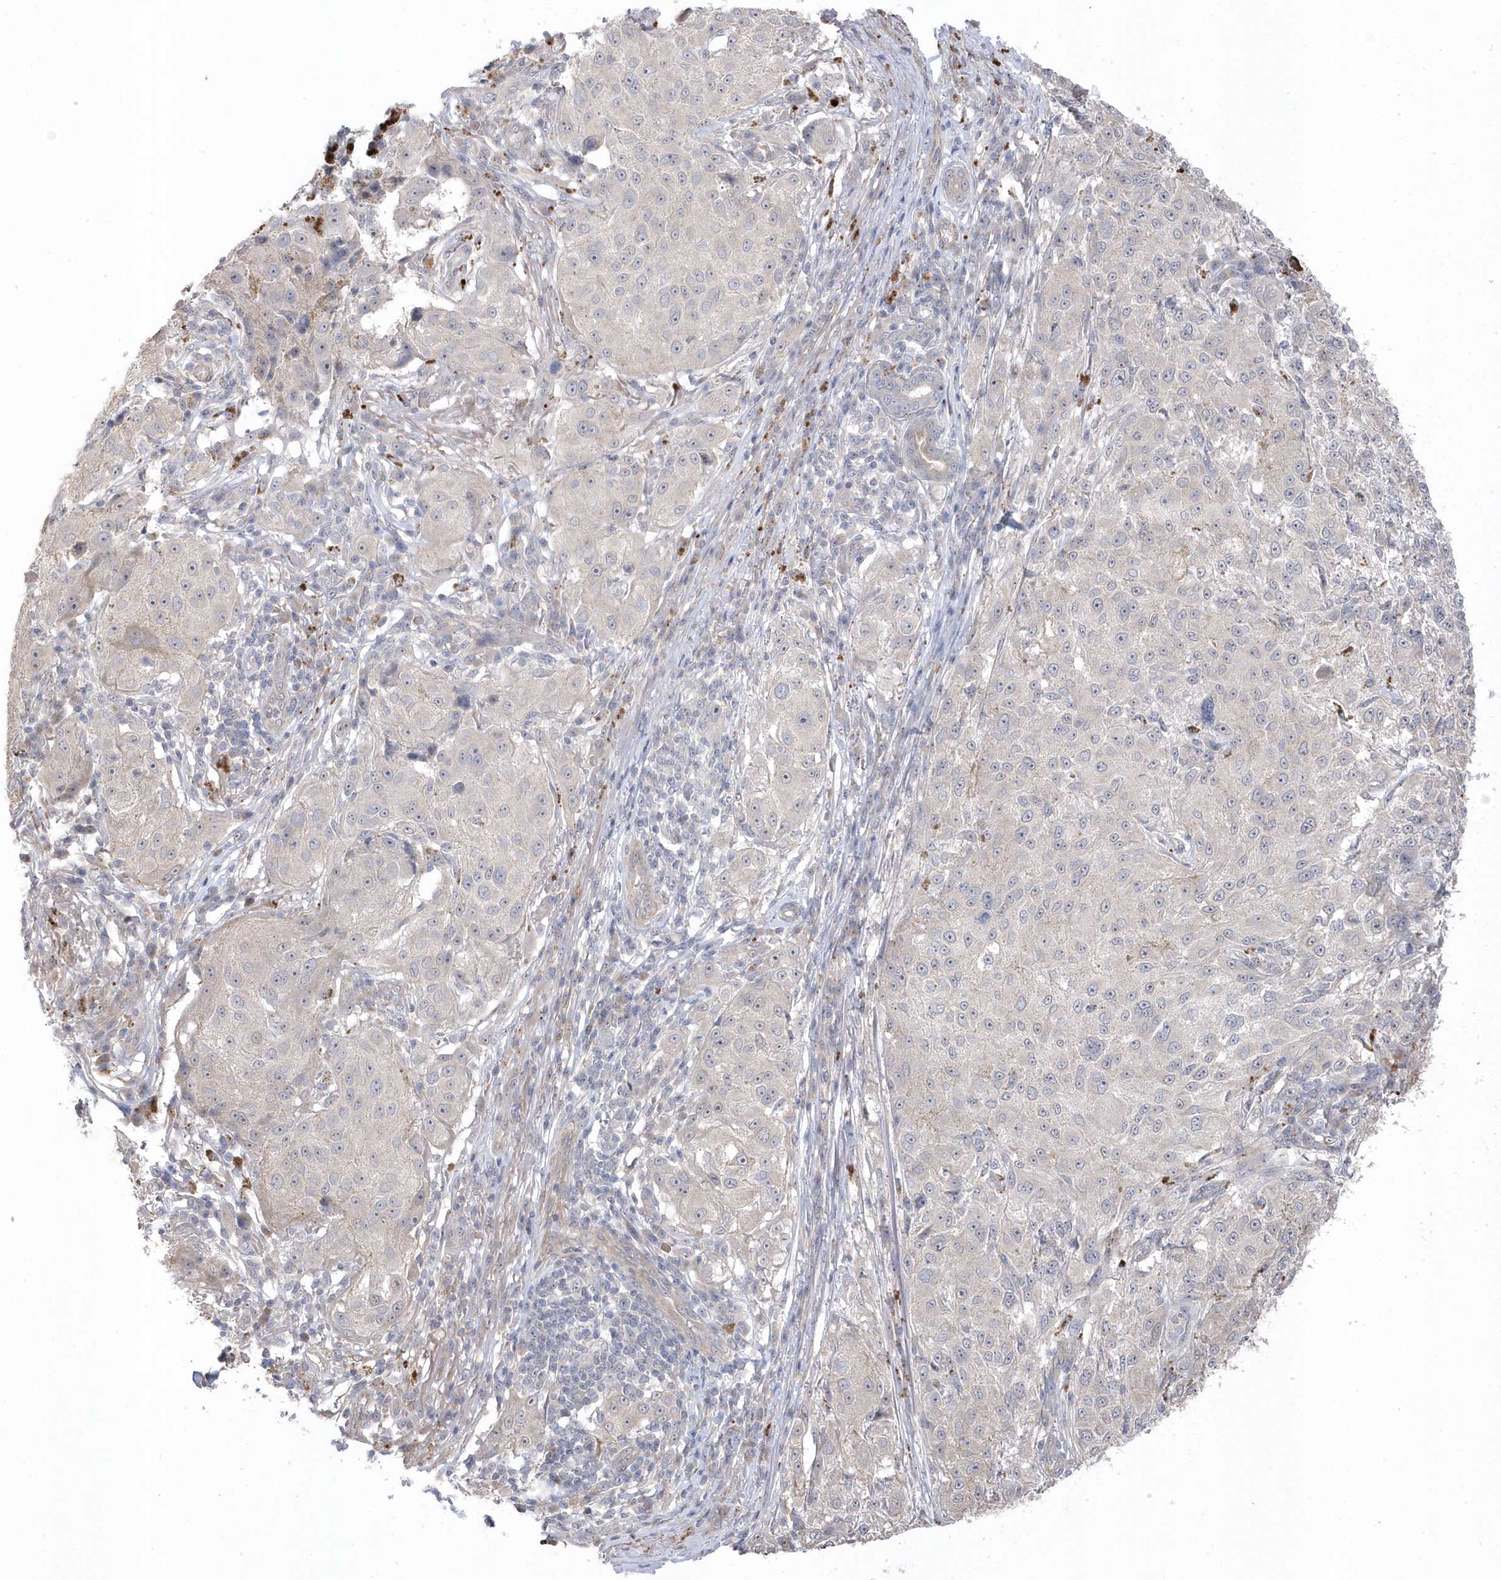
{"staining": {"intensity": "negative", "quantity": "none", "location": "none"}, "tissue": "melanoma", "cell_type": "Tumor cells", "image_type": "cancer", "snomed": [{"axis": "morphology", "description": "Necrosis, NOS"}, {"axis": "morphology", "description": "Malignant melanoma, NOS"}, {"axis": "topography", "description": "Skin"}], "caption": "This is a photomicrograph of immunohistochemistry (IHC) staining of malignant melanoma, which shows no staining in tumor cells. (Stains: DAB (3,3'-diaminobenzidine) IHC with hematoxylin counter stain, Microscopy: brightfield microscopy at high magnification).", "gene": "GTPBP6", "patient": {"sex": "female", "age": 87}}